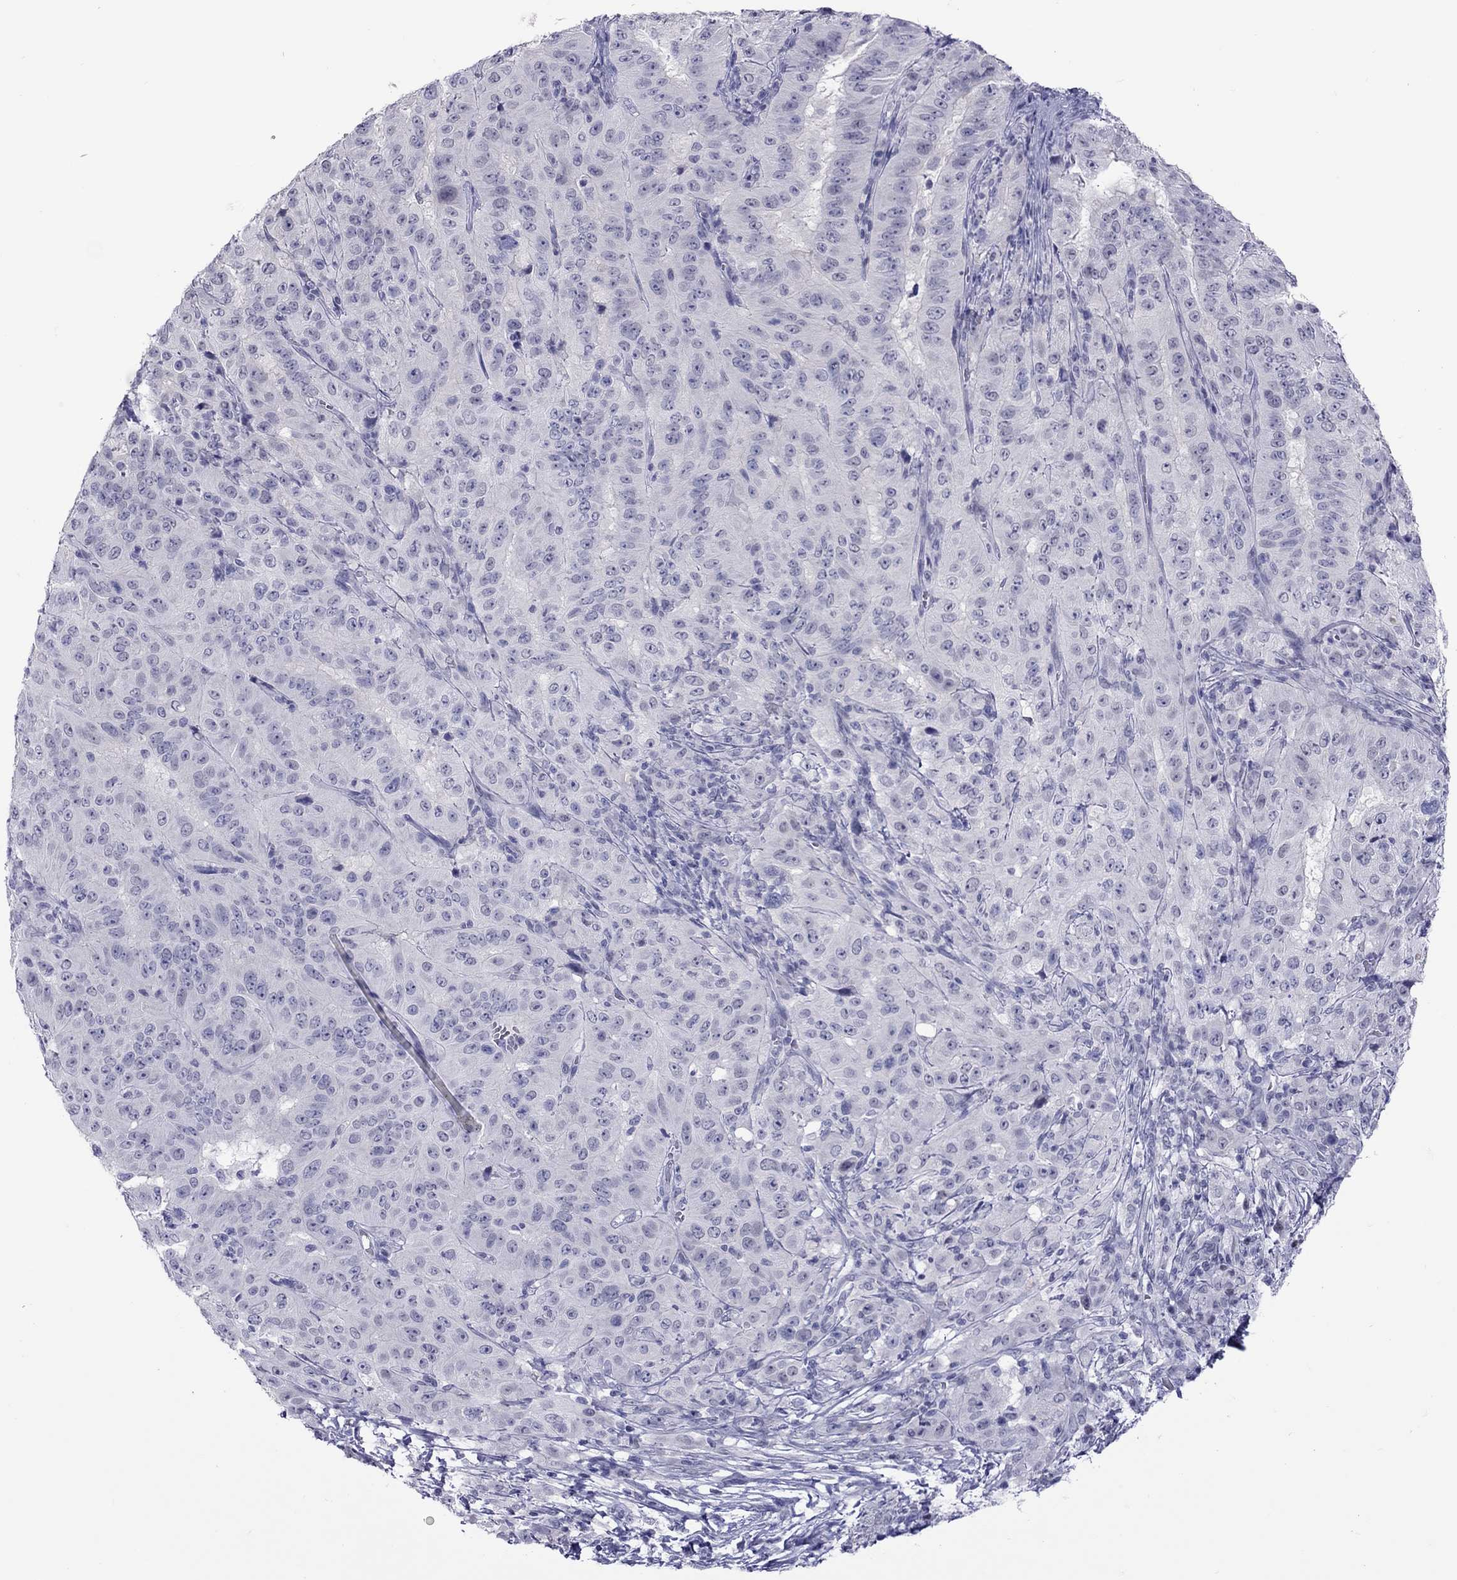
{"staining": {"intensity": "negative", "quantity": "none", "location": "none"}, "tissue": "pancreatic cancer", "cell_type": "Tumor cells", "image_type": "cancer", "snomed": [{"axis": "morphology", "description": "Adenocarcinoma, NOS"}, {"axis": "topography", "description": "Pancreas"}], "caption": "Immunohistochemical staining of pancreatic adenocarcinoma demonstrates no significant expression in tumor cells.", "gene": "CHRNB3", "patient": {"sex": "male", "age": 63}}